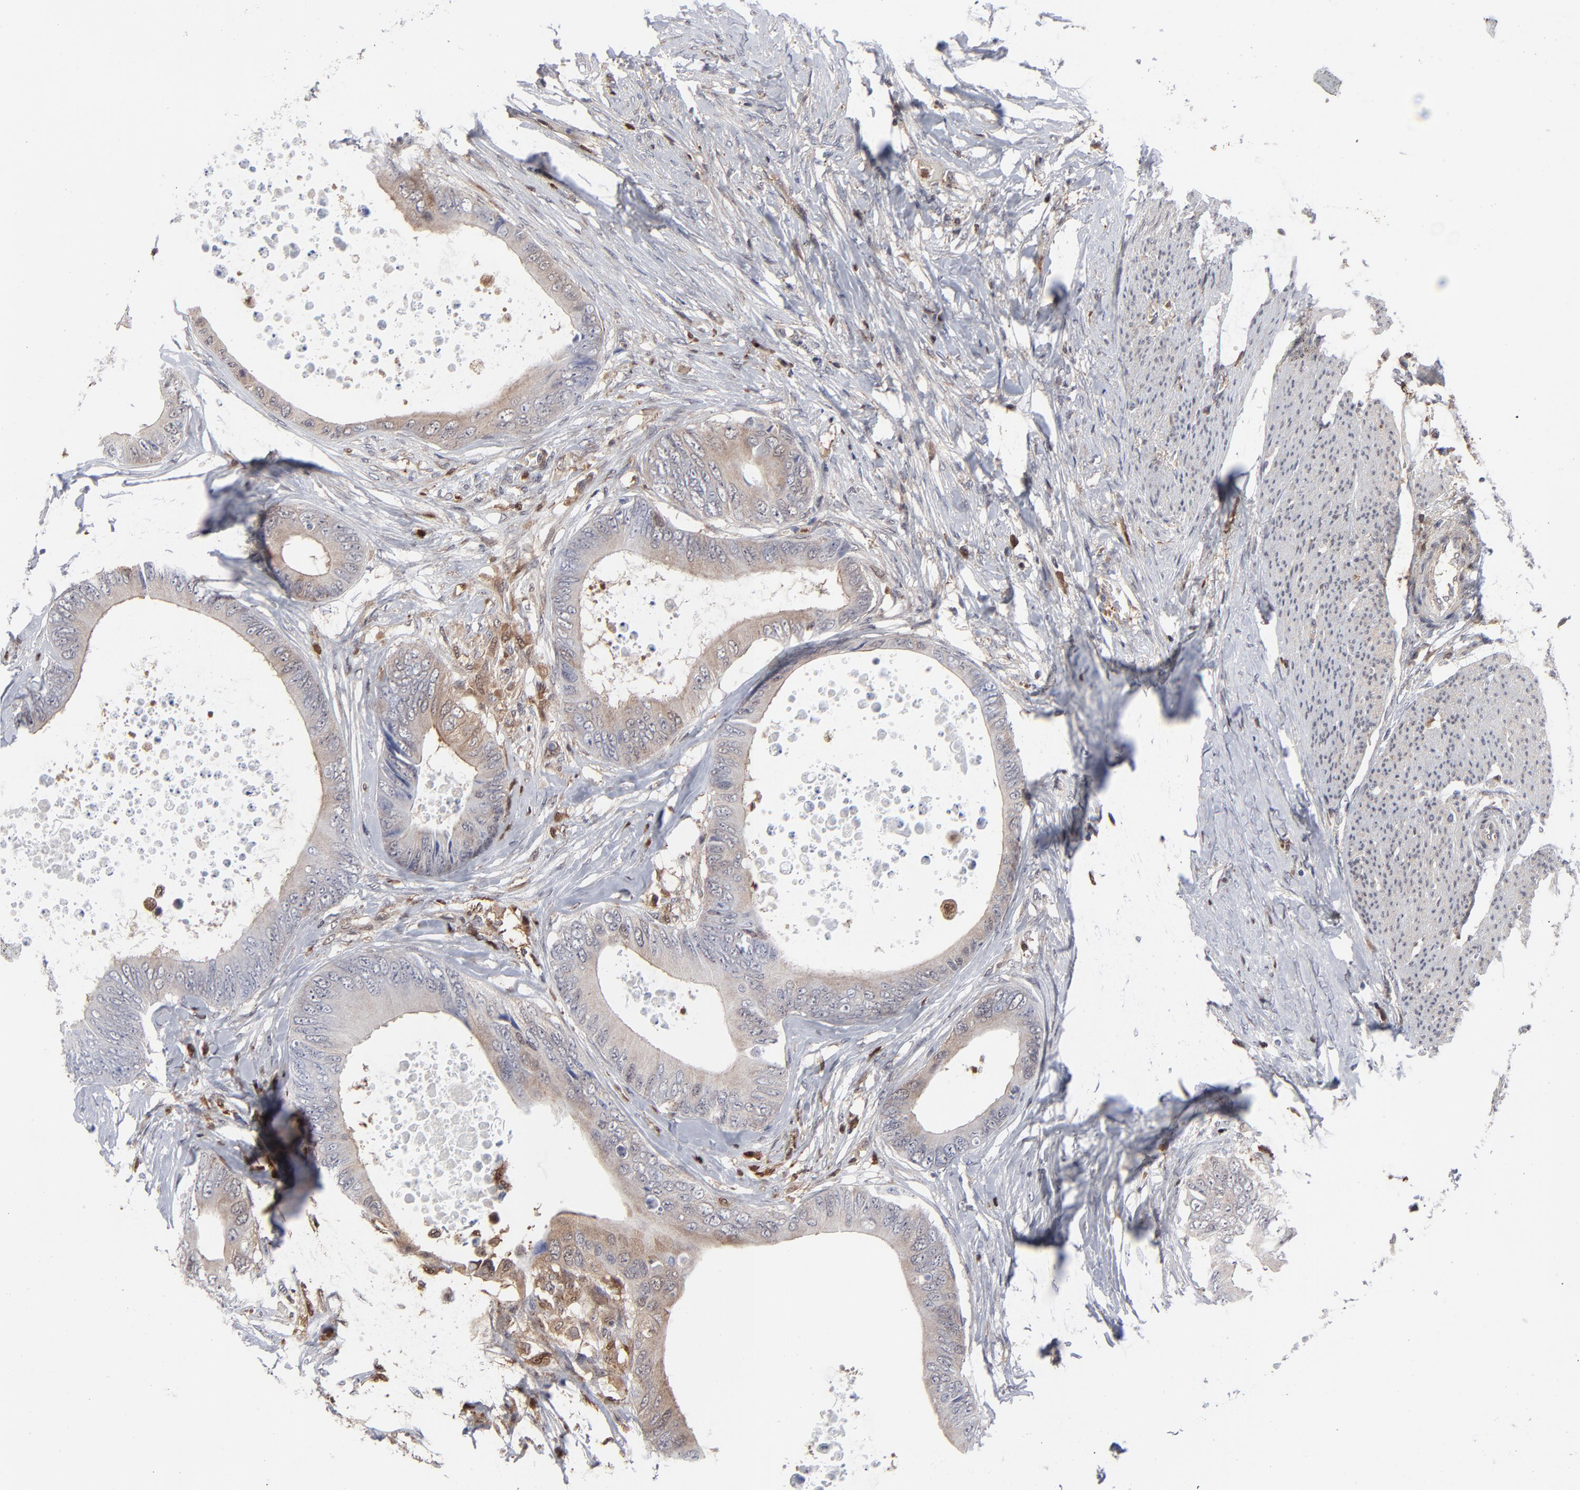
{"staining": {"intensity": "weak", "quantity": ">75%", "location": "cytoplasmic/membranous"}, "tissue": "colorectal cancer", "cell_type": "Tumor cells", "image_type": "cancer", "snomed": [{"axis": "morphology", "description": "Normal tissue, NOS"}, {"axis": "morphology", "description": "Adenocarcinoma, NOS"}, {"axis": "topography", "description": "Rectum"}, {"axis": "topography", "description": "Peripheral nerve tissue"}], "caption": "The photomicrograph demonstrates immunohistochemical staining of adenocarcinoma (colorectal). There is weak cytoplasmic/membranous staining is present in approximately >75% of tumor cells.", "gene": "MAP2K1", "patient": {"sex": "female", "age": 77}}